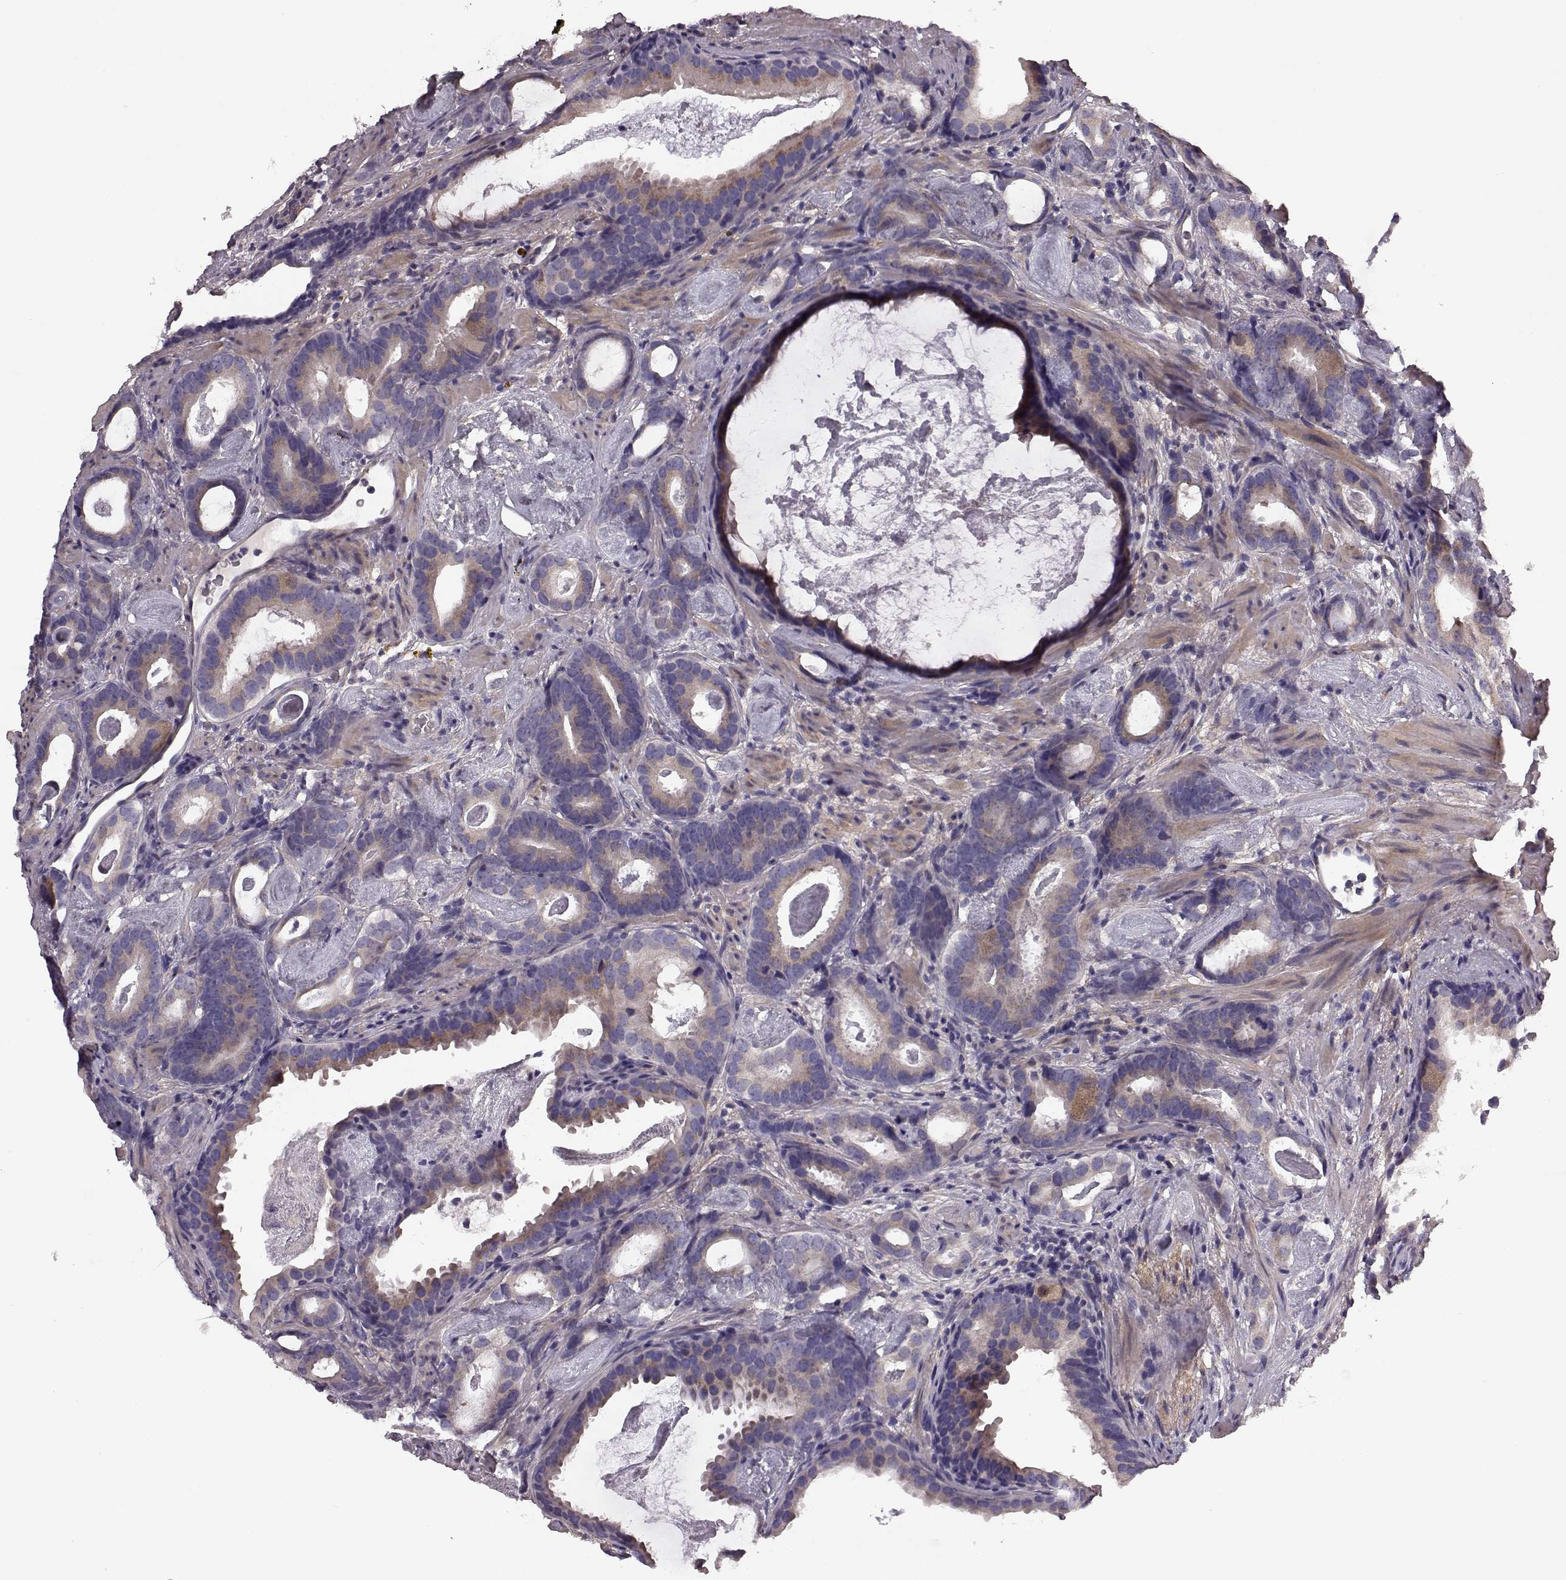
{"staining": {"intensity": "weak", "quantity": "25%-75%", "location": "cytoplasmic/membranous"}, "tissue": "prostate cancer", "cell_type": "Tumor cells", "image_type": "cancer", "snomed": [{"axis": "morphology", "description": "Adenocarcinoma, Low grade"}, {"axis": "topography", "description": "Prostate and seminal vesicle, NOS"}], "caption": "Low-grade adenocarcinoma (prostate) stained for a protein (brown) shows weak cytoplasmic/membranous positive positivity in approximately 25%-75% of tumor cells.", "gene": "GRK1", "patient": {"sex": "male", "age": 71}}